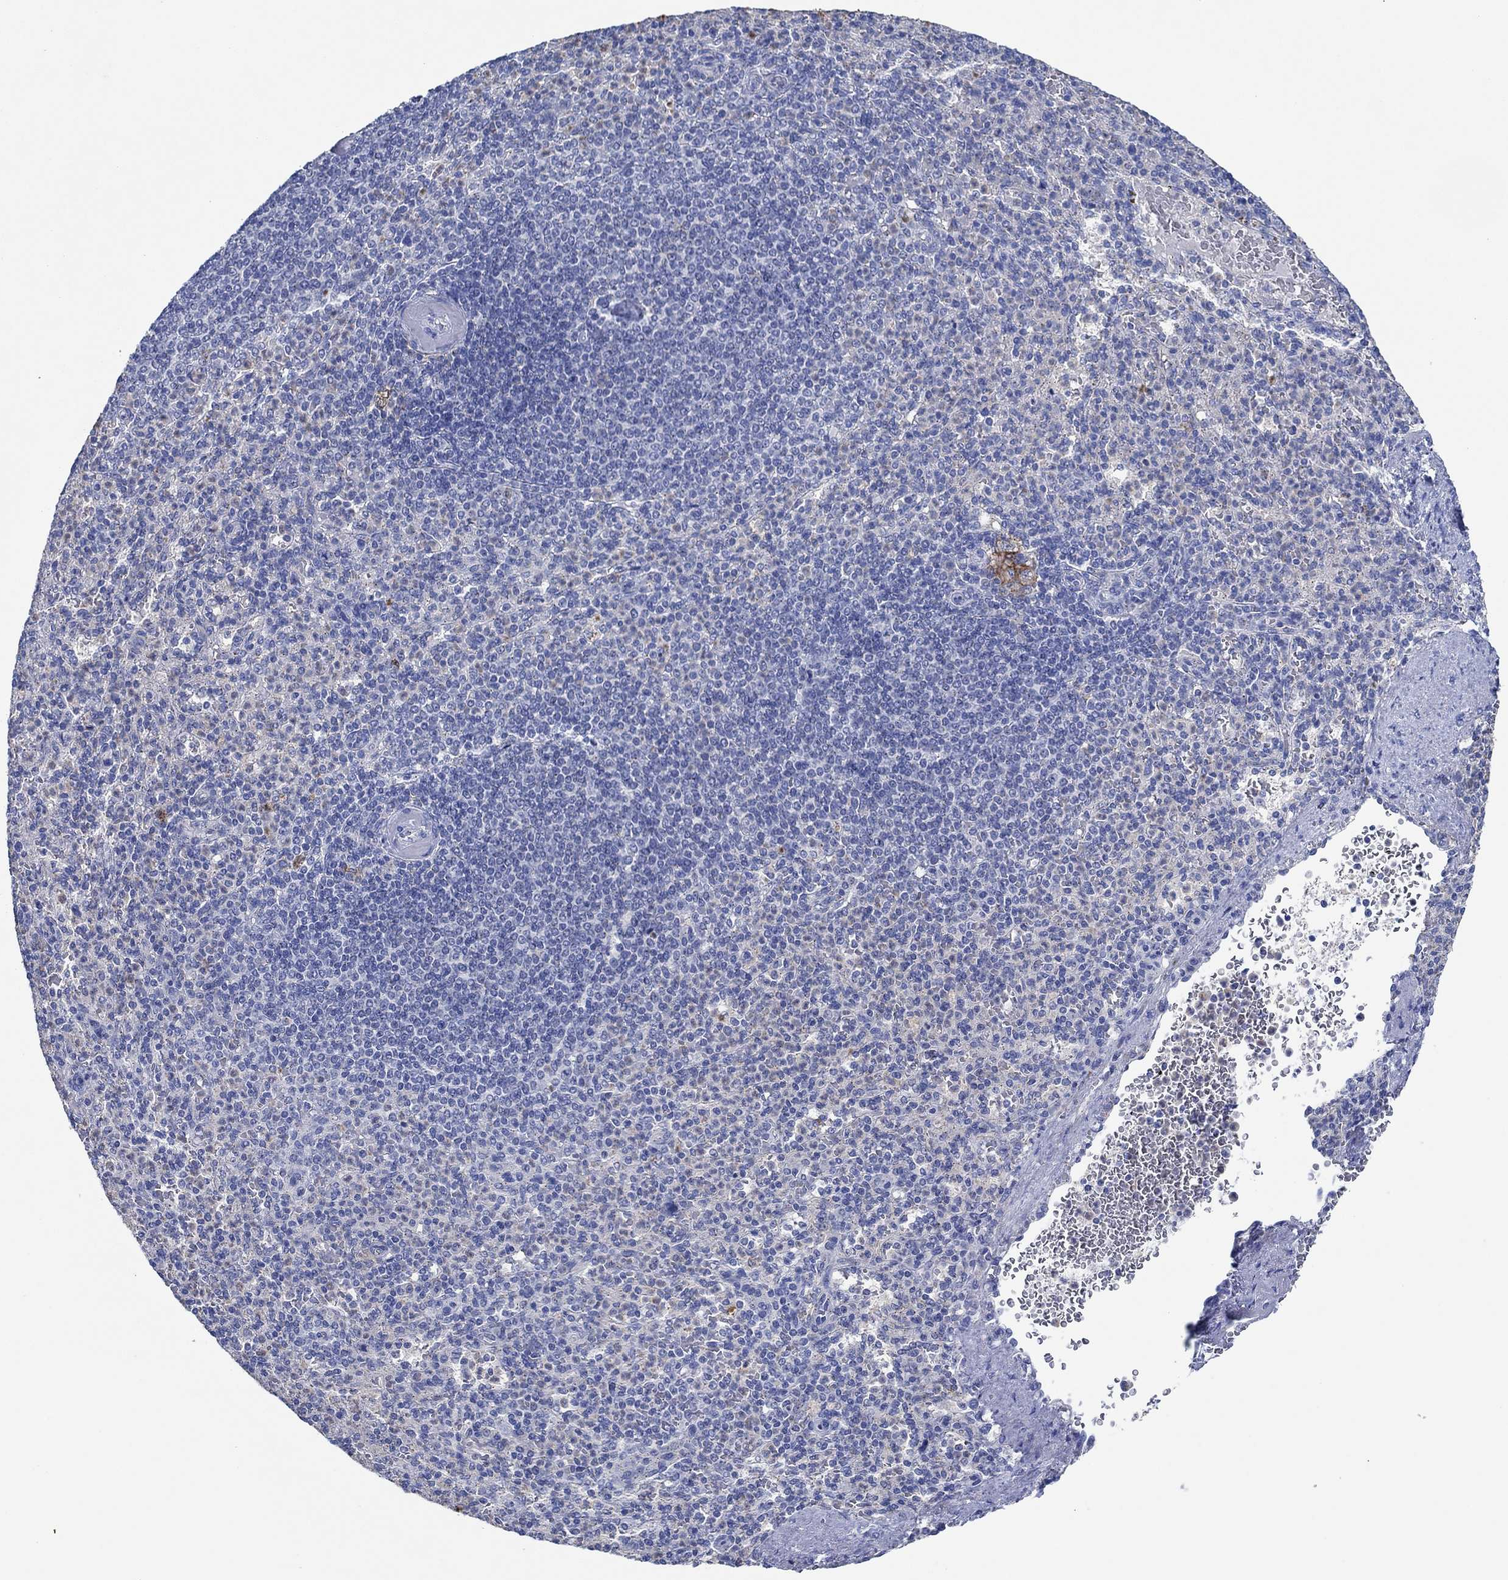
{"staining": {"intensity": "negative", "quantity": "none", "location": "none"}, "tissue": "spleen", "cell_type": "Cells in red pulp", "image_type": "normal", "snomed": [{"axis": "morphology", "description": "Normal tissue, NOS"}, {"axis": "topography", "description": "Spleen"}], "caption": "DAB immunohistochemical staining of unremarkable spleen shows no significant staining in cells in red pulp.", "gene": "CPM", "patient": {"sex": "female", "age": 74}}